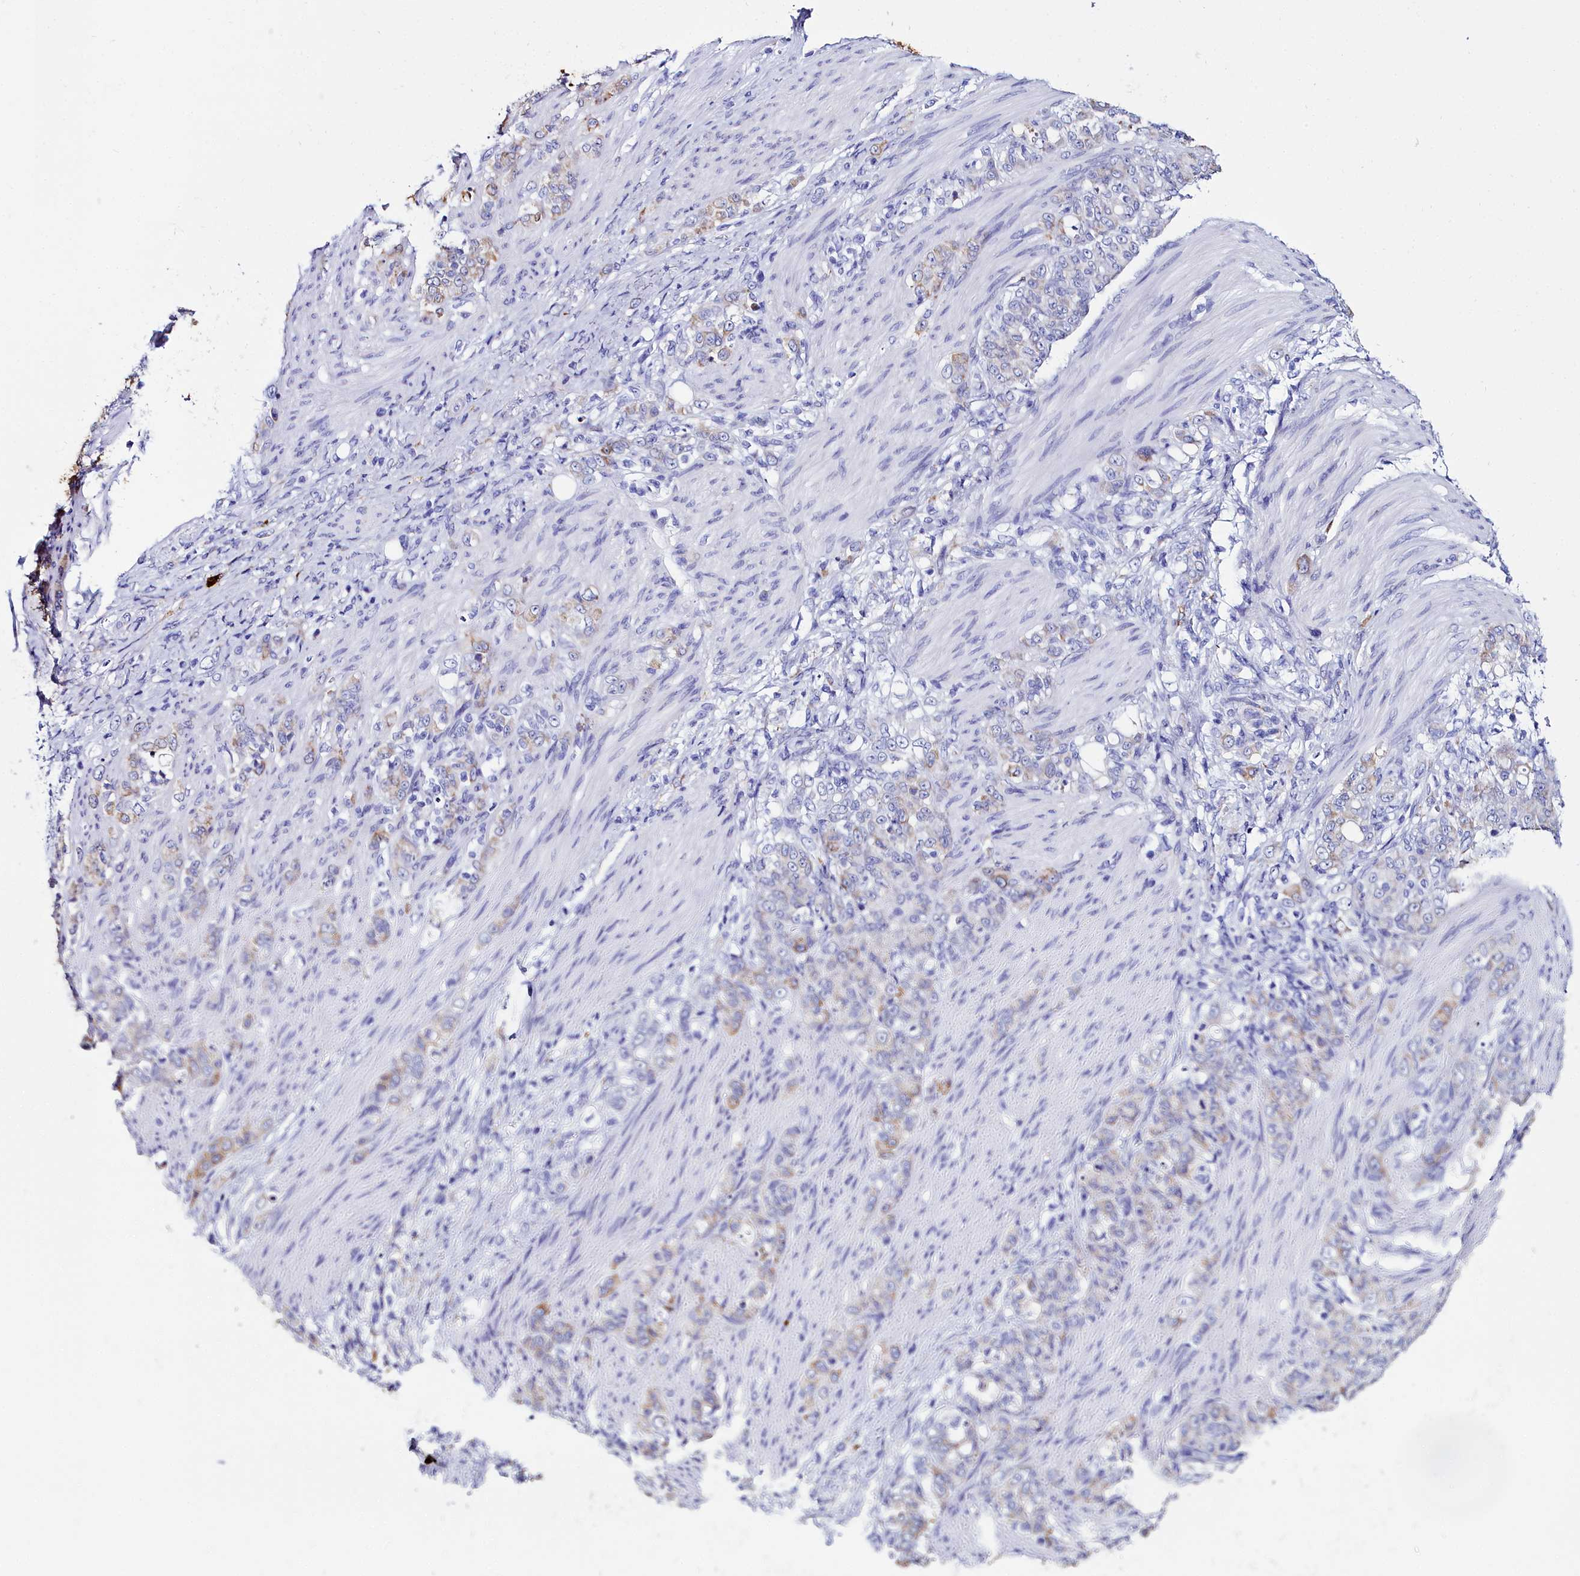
{"staining": {"intensity": "moderate", "quantity": "<25%", "location": "cytoplasmic/membranous"}, "tissue": "stomach cancer", "cell_type": "Tumor cells", "image_type": "cancer", "snomed": [{"axis": "morphology", "description": "Adenocarcinoma, NOS"}, {"axis": "topography", "description": "Stomach"}], "caption": "IHC (DAB (3,3'-diaminobenzidine)) staining of stomach cancer (adenocarcinoma) demonstrates moderate cytoplasmic/membranous protein positivity in approximately <25% of tumor cells.", "gene": "TXNDC5", "patient": {"sex": "female", "age": 79}}